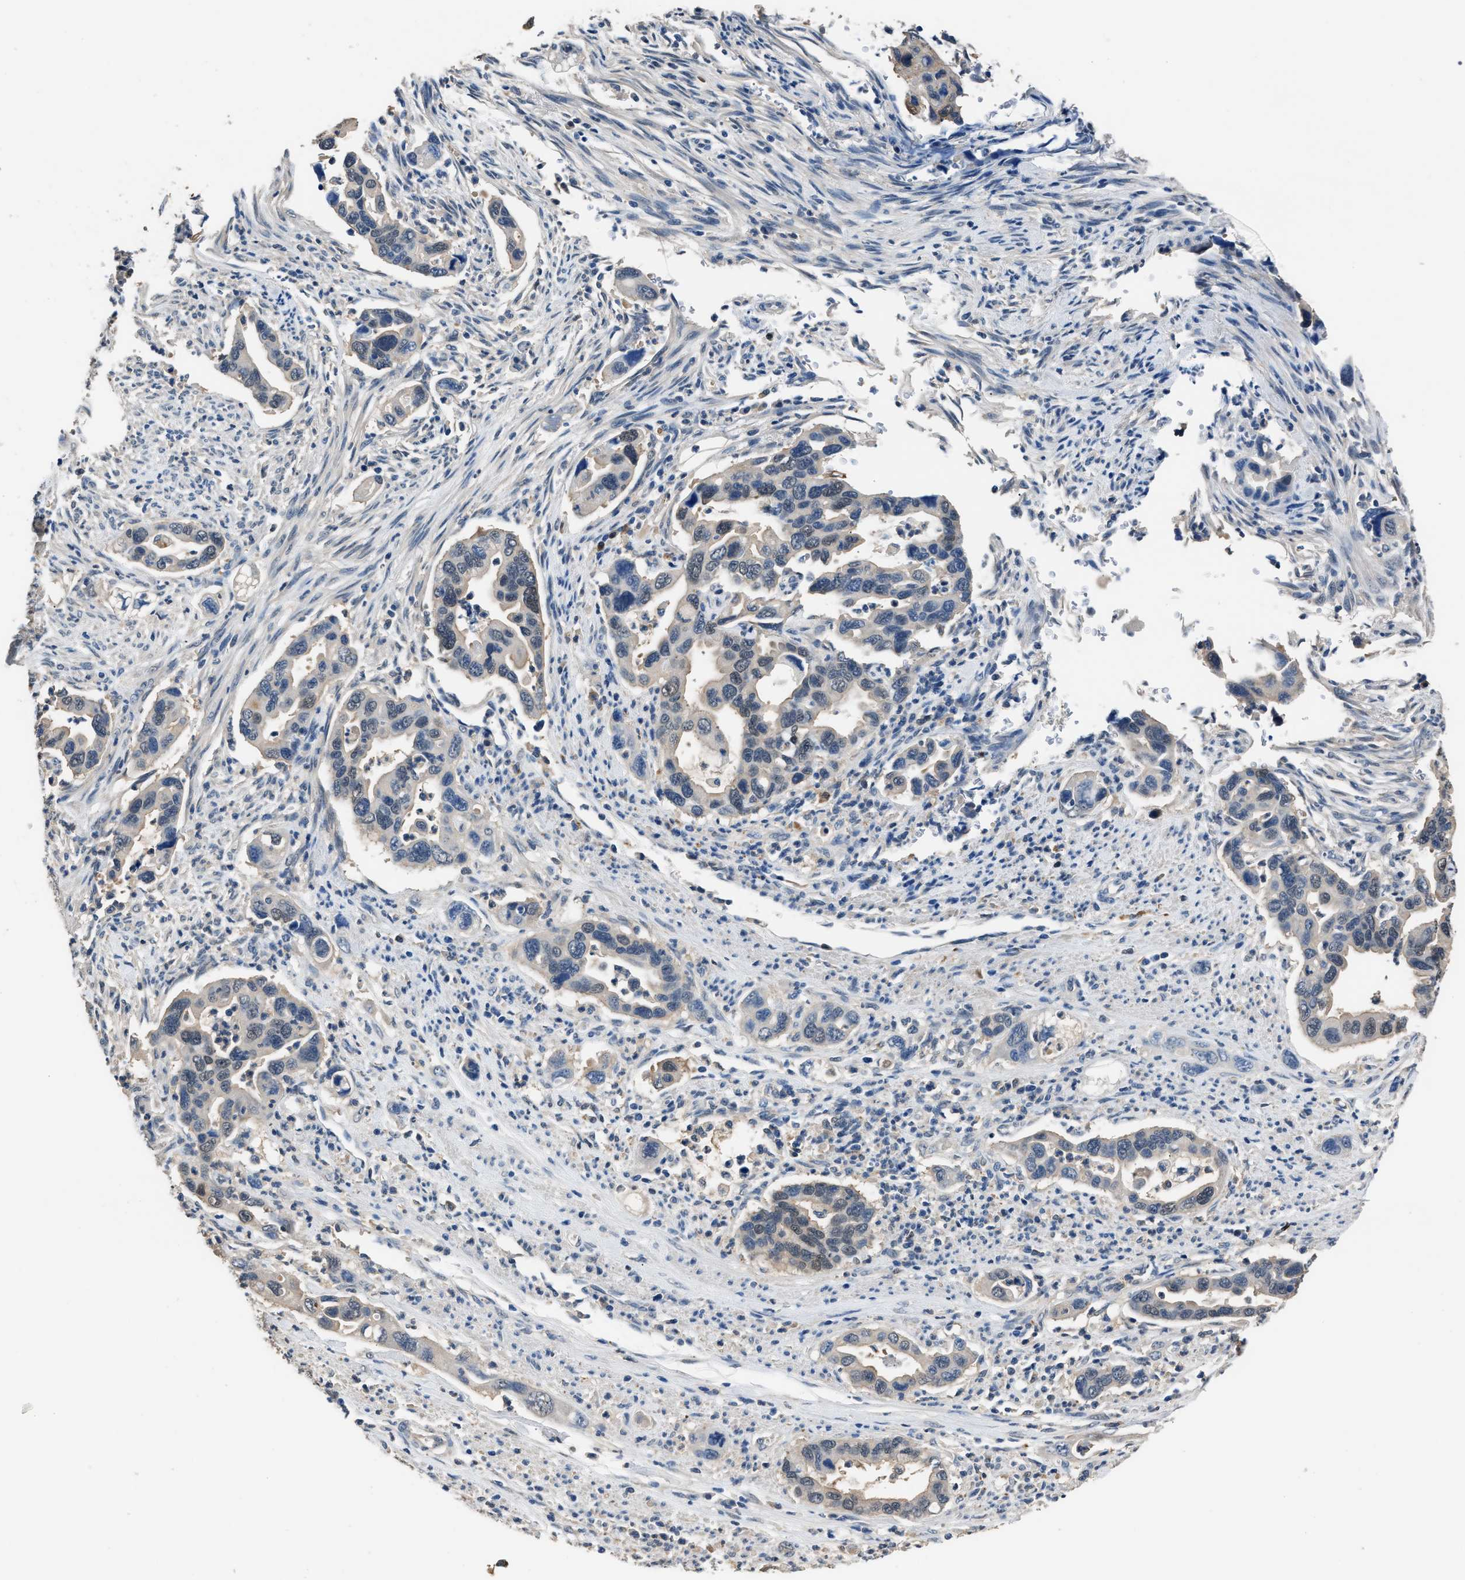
{"staining": {"intensity": "negative", "quantity": "none", "location": "none"}, "tissue": "pancreatic cancer", "cell_type": "Tumor cells", "image_type": "cancer", "snomed": [{"axis": "morphology", "description": "Adenocarcinoma, NOS"}, {"axis": "topography", "description": "Pancreas"}], "caption": "An immunohistochemistry photomicrograph of adenocarcinoma (pancreatic) is shown. There is no staining in tumor cells of adenocarcinoma (pancreatic).", "gene": "GSTP1", "patient": {"sex": "female", "age": 70}}